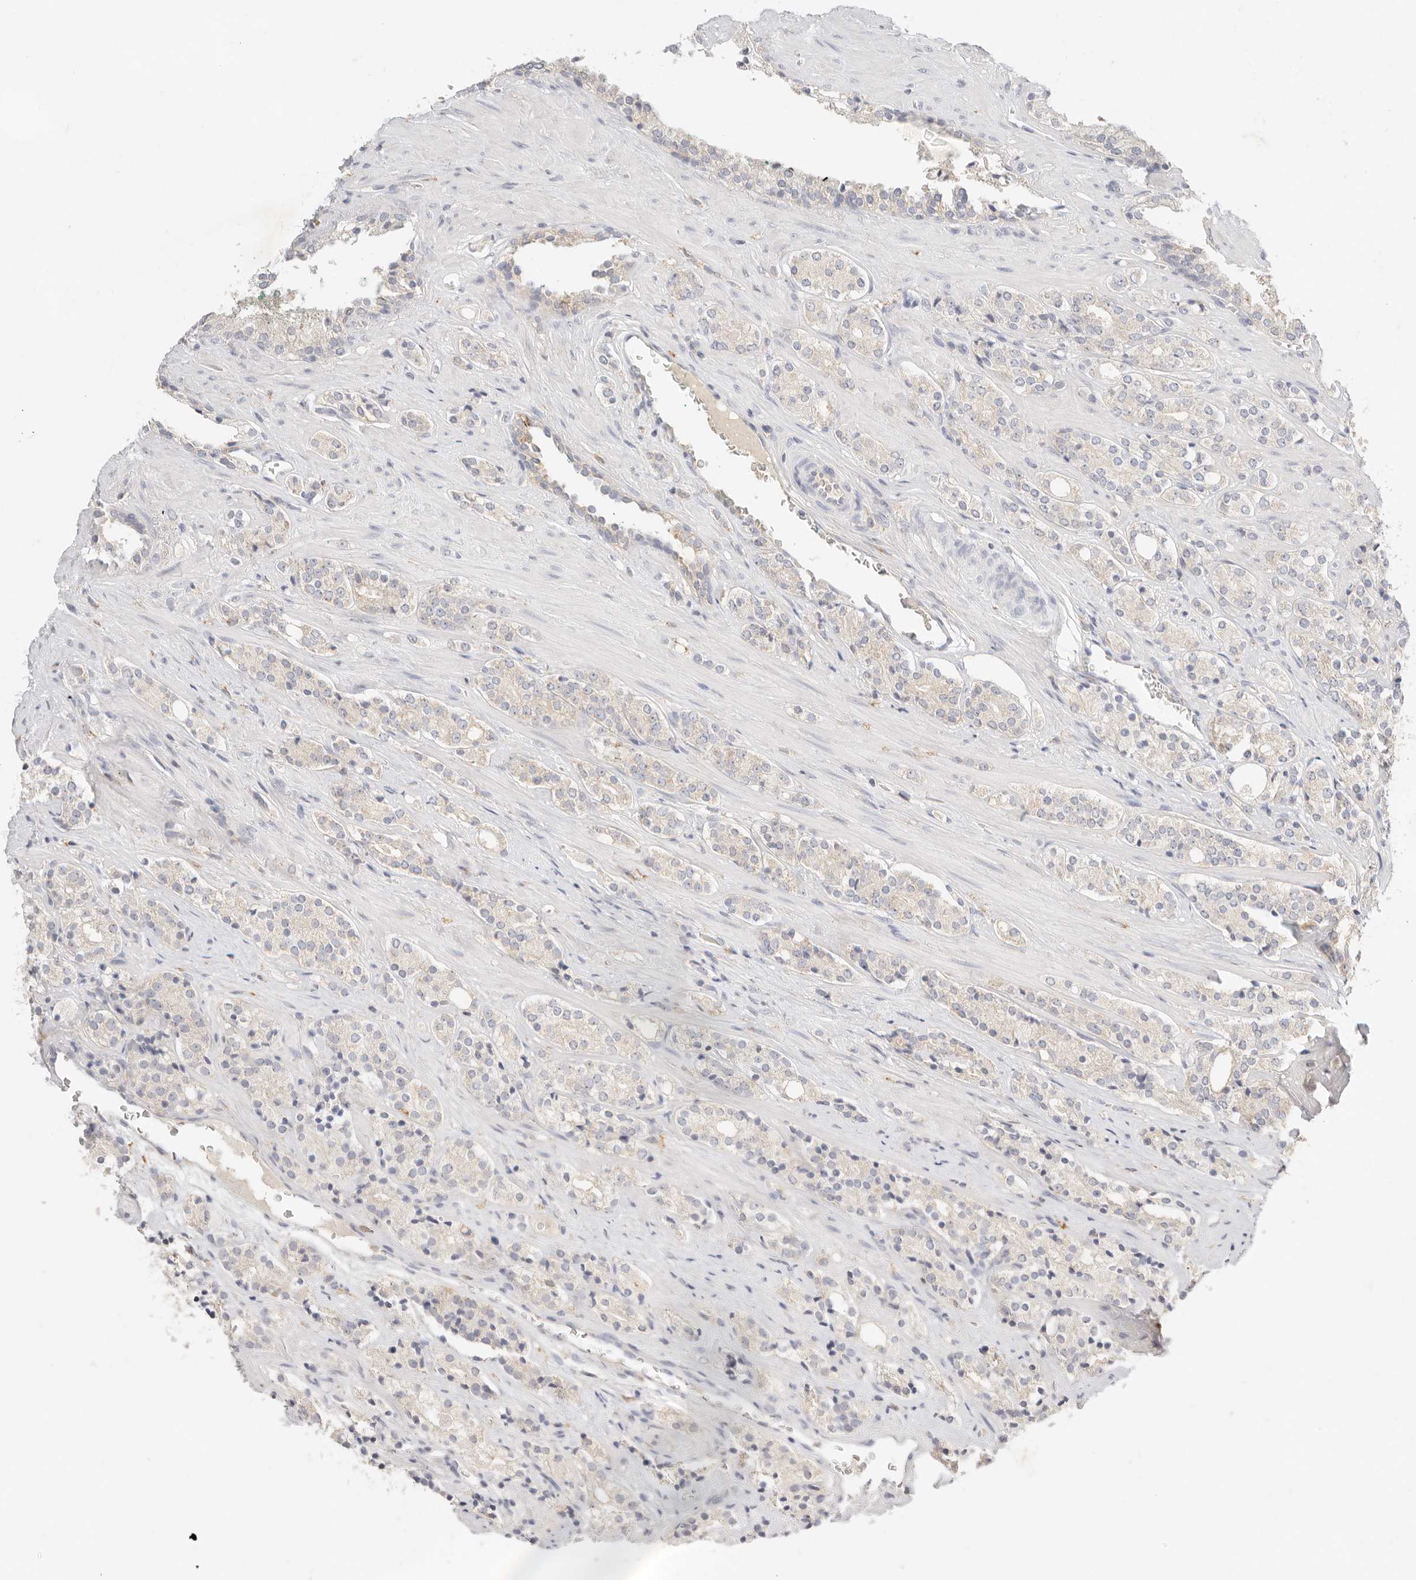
{"staining": {"intensity": "negative", "quantity": "none", "location": "none"}, "tissue": "prostate cancer", "cell_type": "Tumor cells", "image_type": "cancer", "snomed": [{"axis": "morphology", "description": "Adenocarcinoma, High grade"}, {"axis": "topography", "description": "Prostate"}], "caption": "An image of prostate cancer stained for a protein shows no brown staining in tumor cells.", "gene": "HK2", "patient": {"sex": "male", "age": 71}}